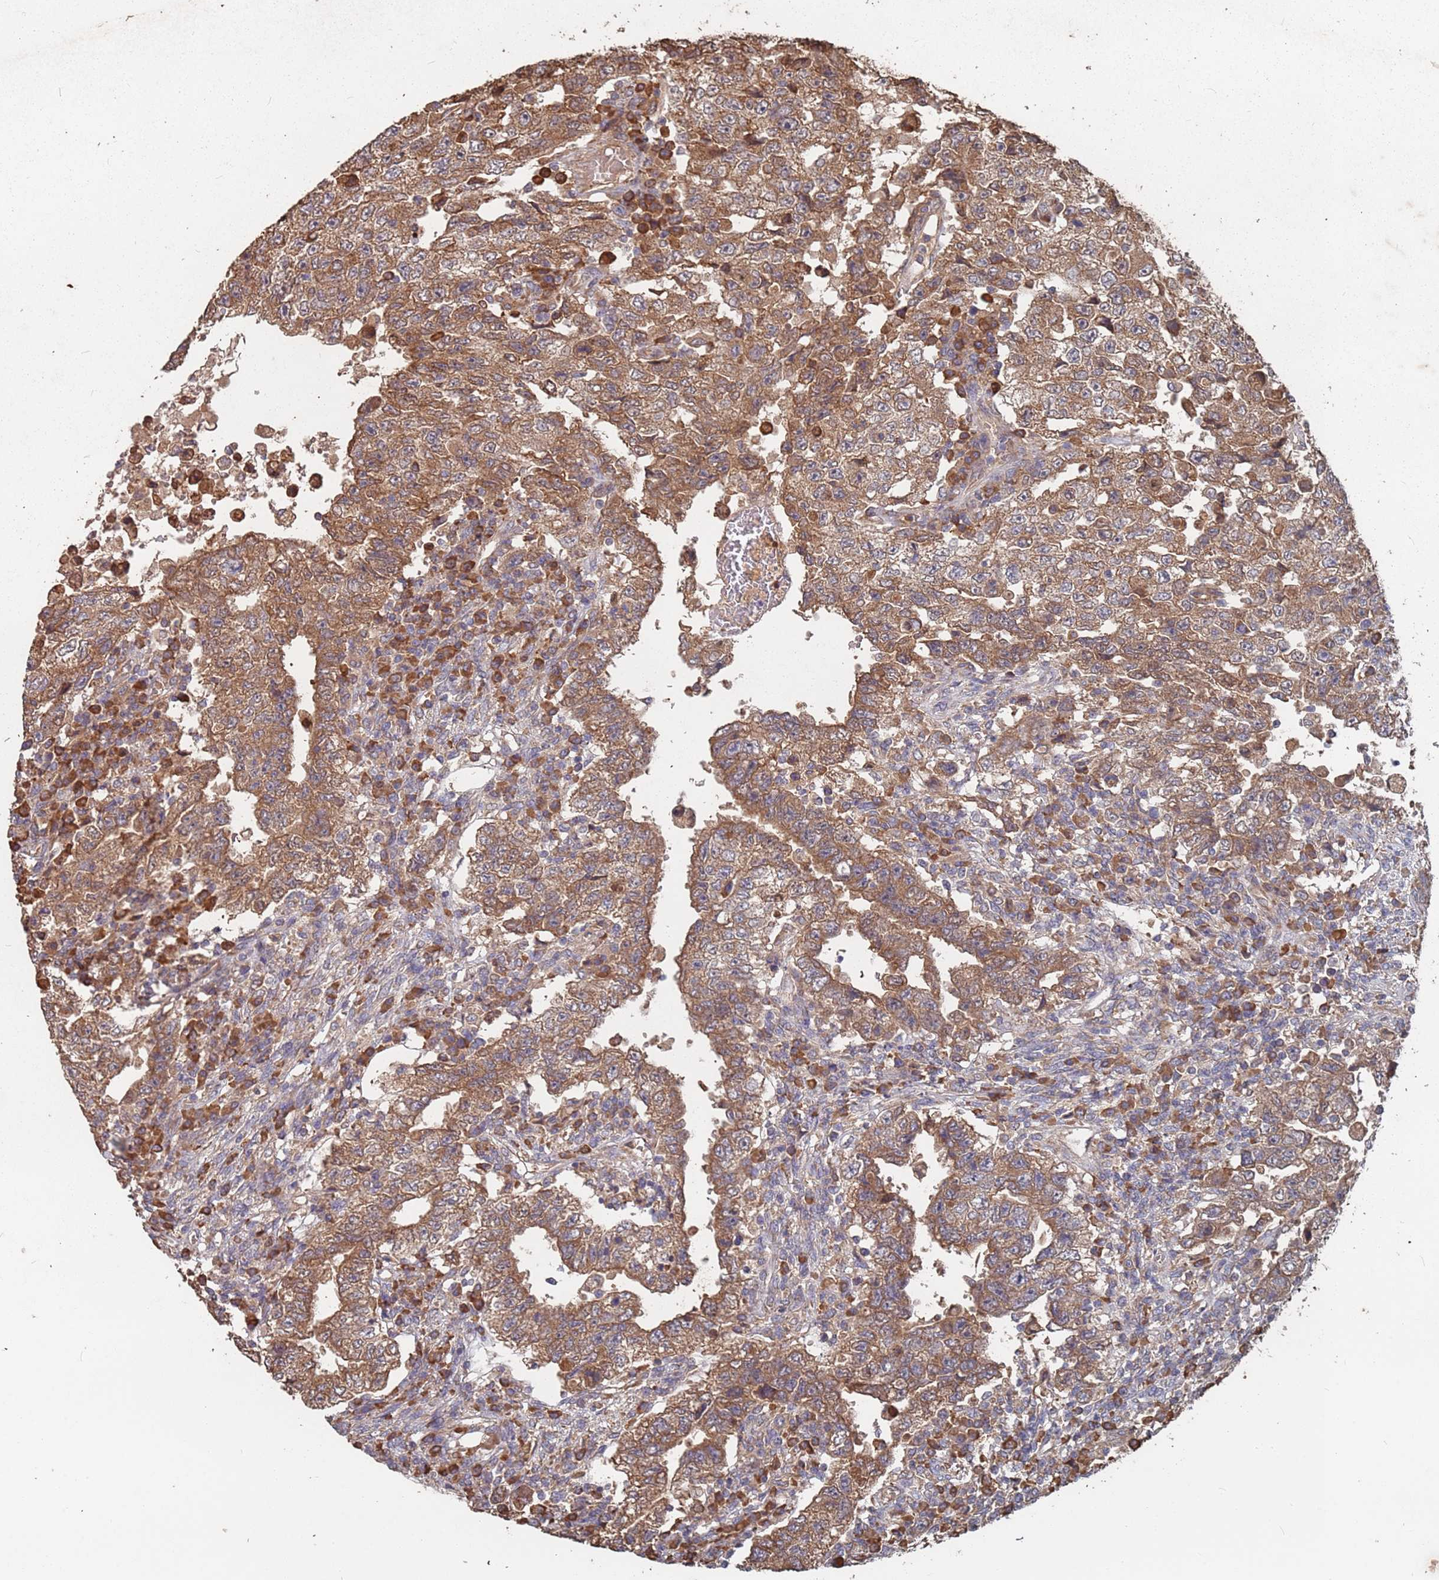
{"staining": {"intensity": "moderate", "quantity": ">75%", "location": "cytoplasmic/membranous"}, "tissue": "testis cancer", "cell_type": "Tumor cells", "image_type": "cancer", "snomed": [{"axis": "morphology", "description": "Carcinoma, Embryonal, NOS"}, {"axis": "topography", "description": "Testis"}], "caption": "Tumor cells display medium levels of moderate cytoplasmic/membranous staining in approximately >75% of cells in human testis embryonal carcinoma.", "gene": "ATG5", "patient": {"sex": "male", "age": 26}}